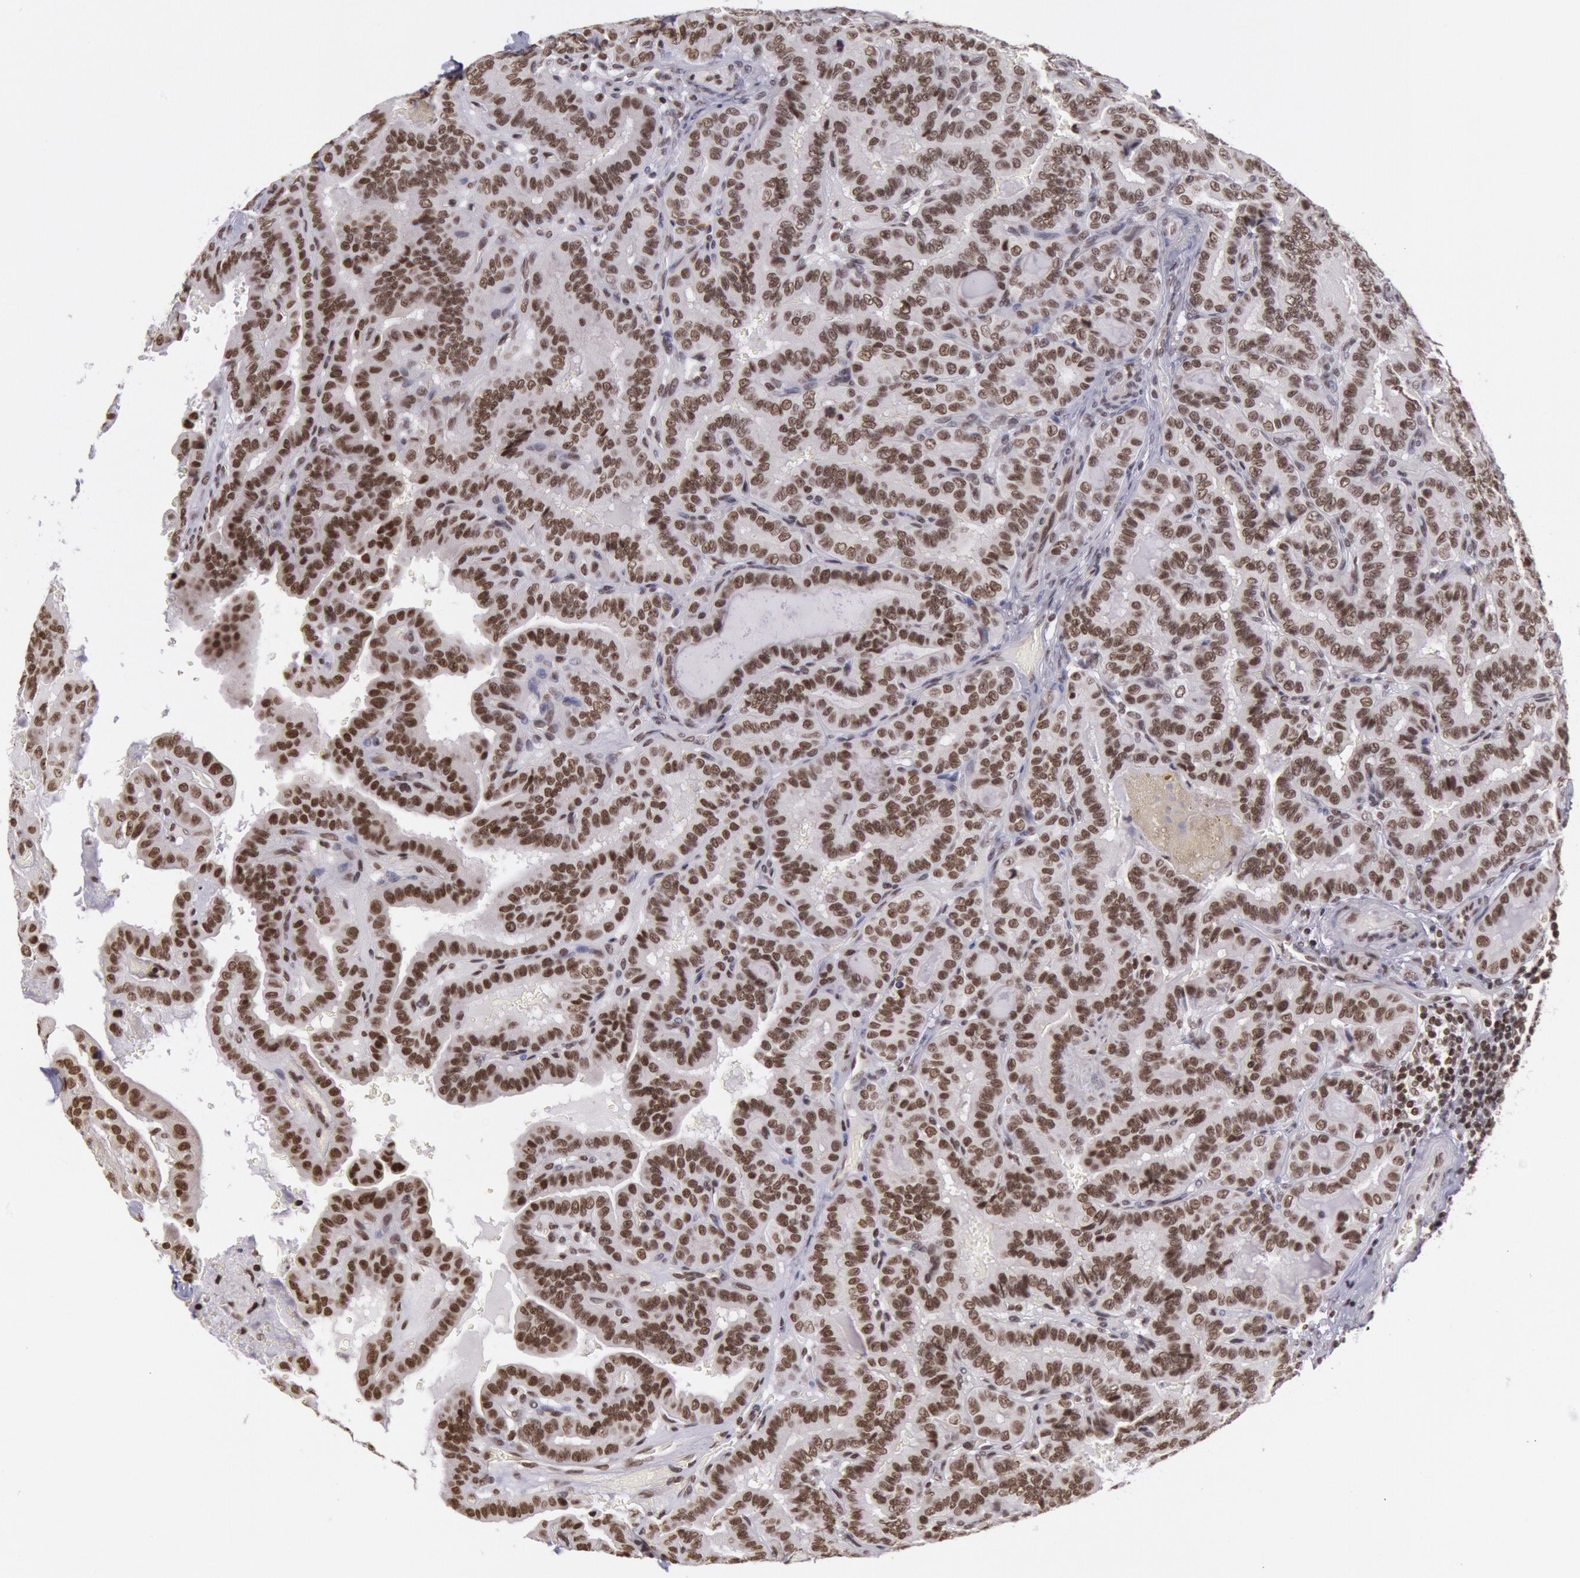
{"staining": {"intensity": "moderate", "quantity": ">75%", "location": "nuclear"}, "tissue": "thyroid cancer", "cell_type": "Tumor cells", "image_type": "cancer", "snomed": [{"axis": "morphology", "description": "Papillary adenocarcinoma, NOS"}, {"axis": "topography", "description": "Thyroid gland"}], "caption": "Moderate nuclear protein expression is appreciated in approximately >75% of tumor cells in thyroid papillary adenocarcinoma.", "gene": "NKAP", "patient": {"sex": "male", "age": 87}}